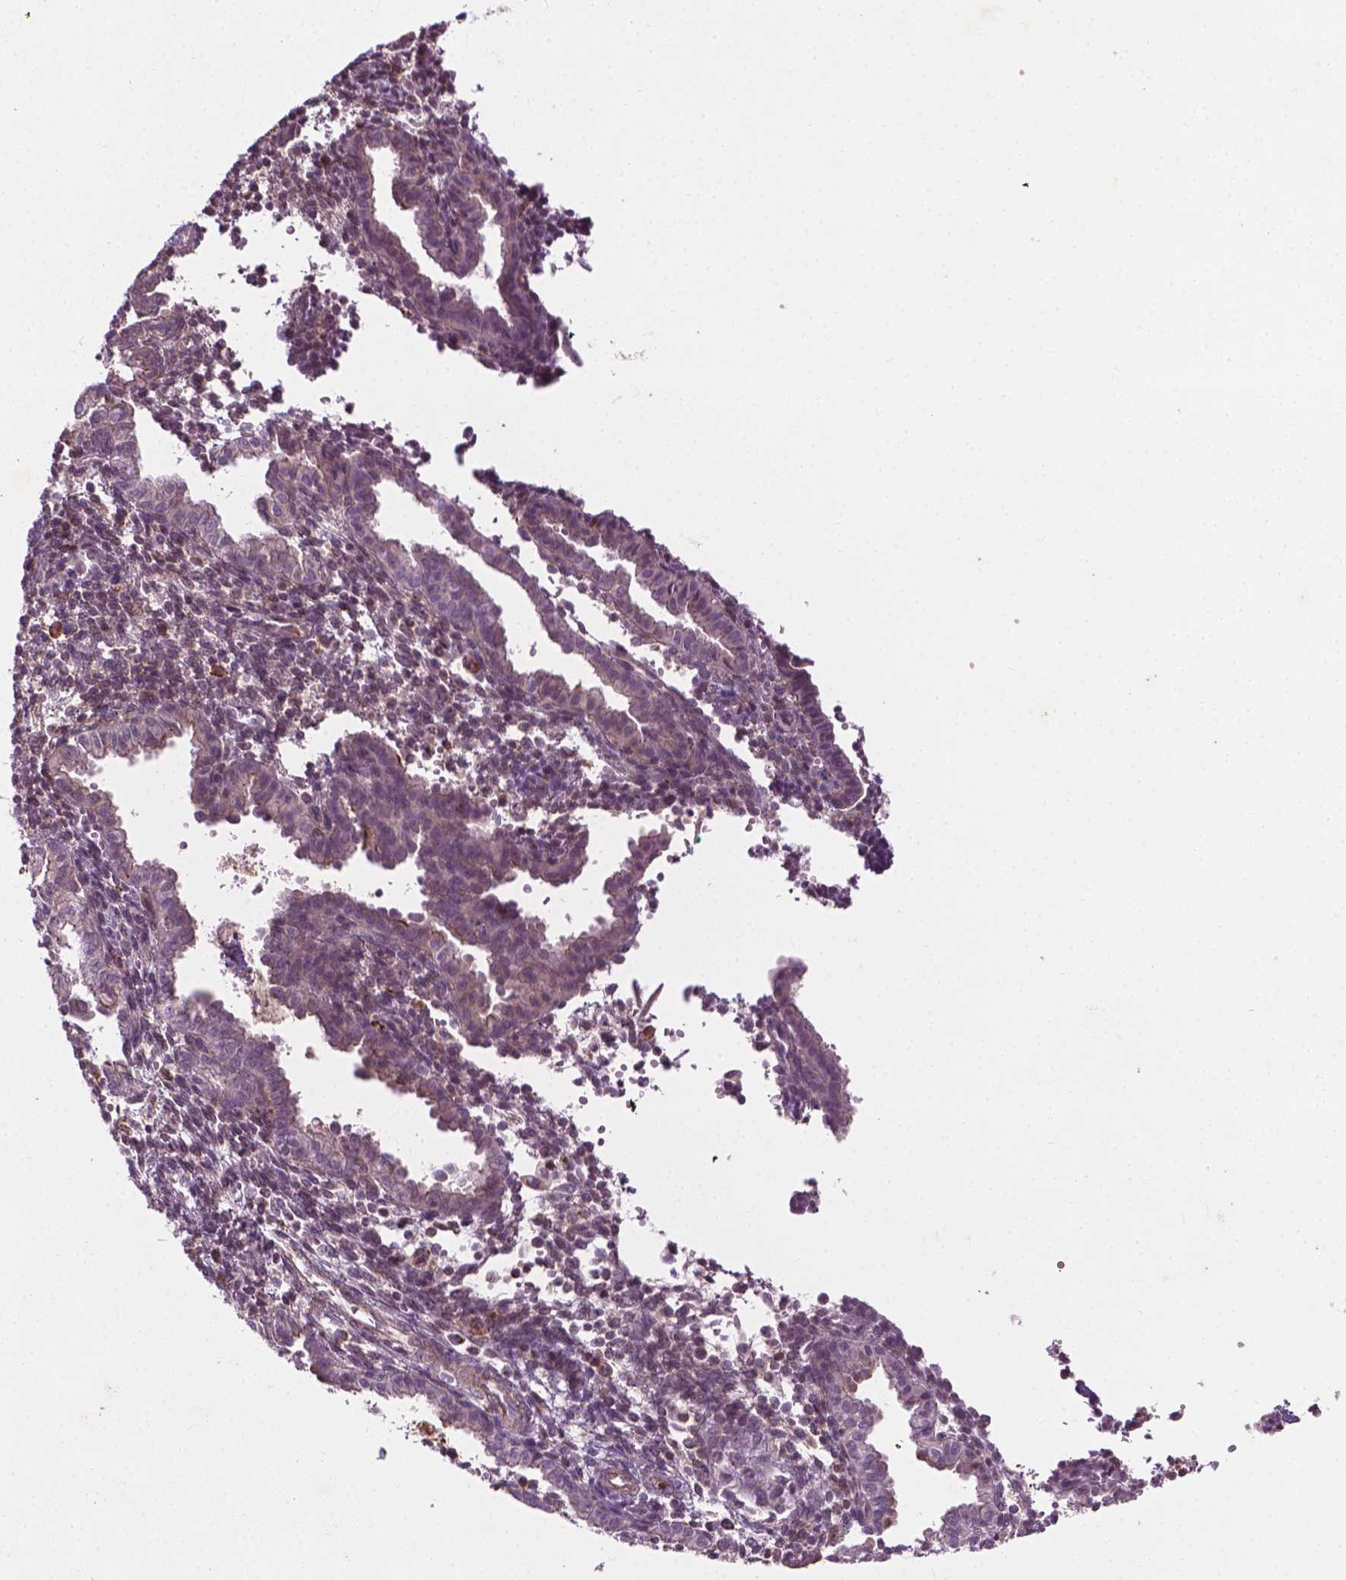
{"staining": {"intensity": "negative", "quantity": "none", "location": "none"}, "tissue": "endometrium", "cell_type": "Cells in endometrial stroma", "image_type": "normal", "snomed": [{"axis": "morphology", "description": "Normal tissue, NOS"}, {"axis": "topography", "description": "Endometrium"}], "caption": "Immunohistochemistry of unremarkable human endometrium exhibits no staining in cells in endometrial stroma.", "gene": "TCHP", "patient": {"sex": "female", "age": 37}}